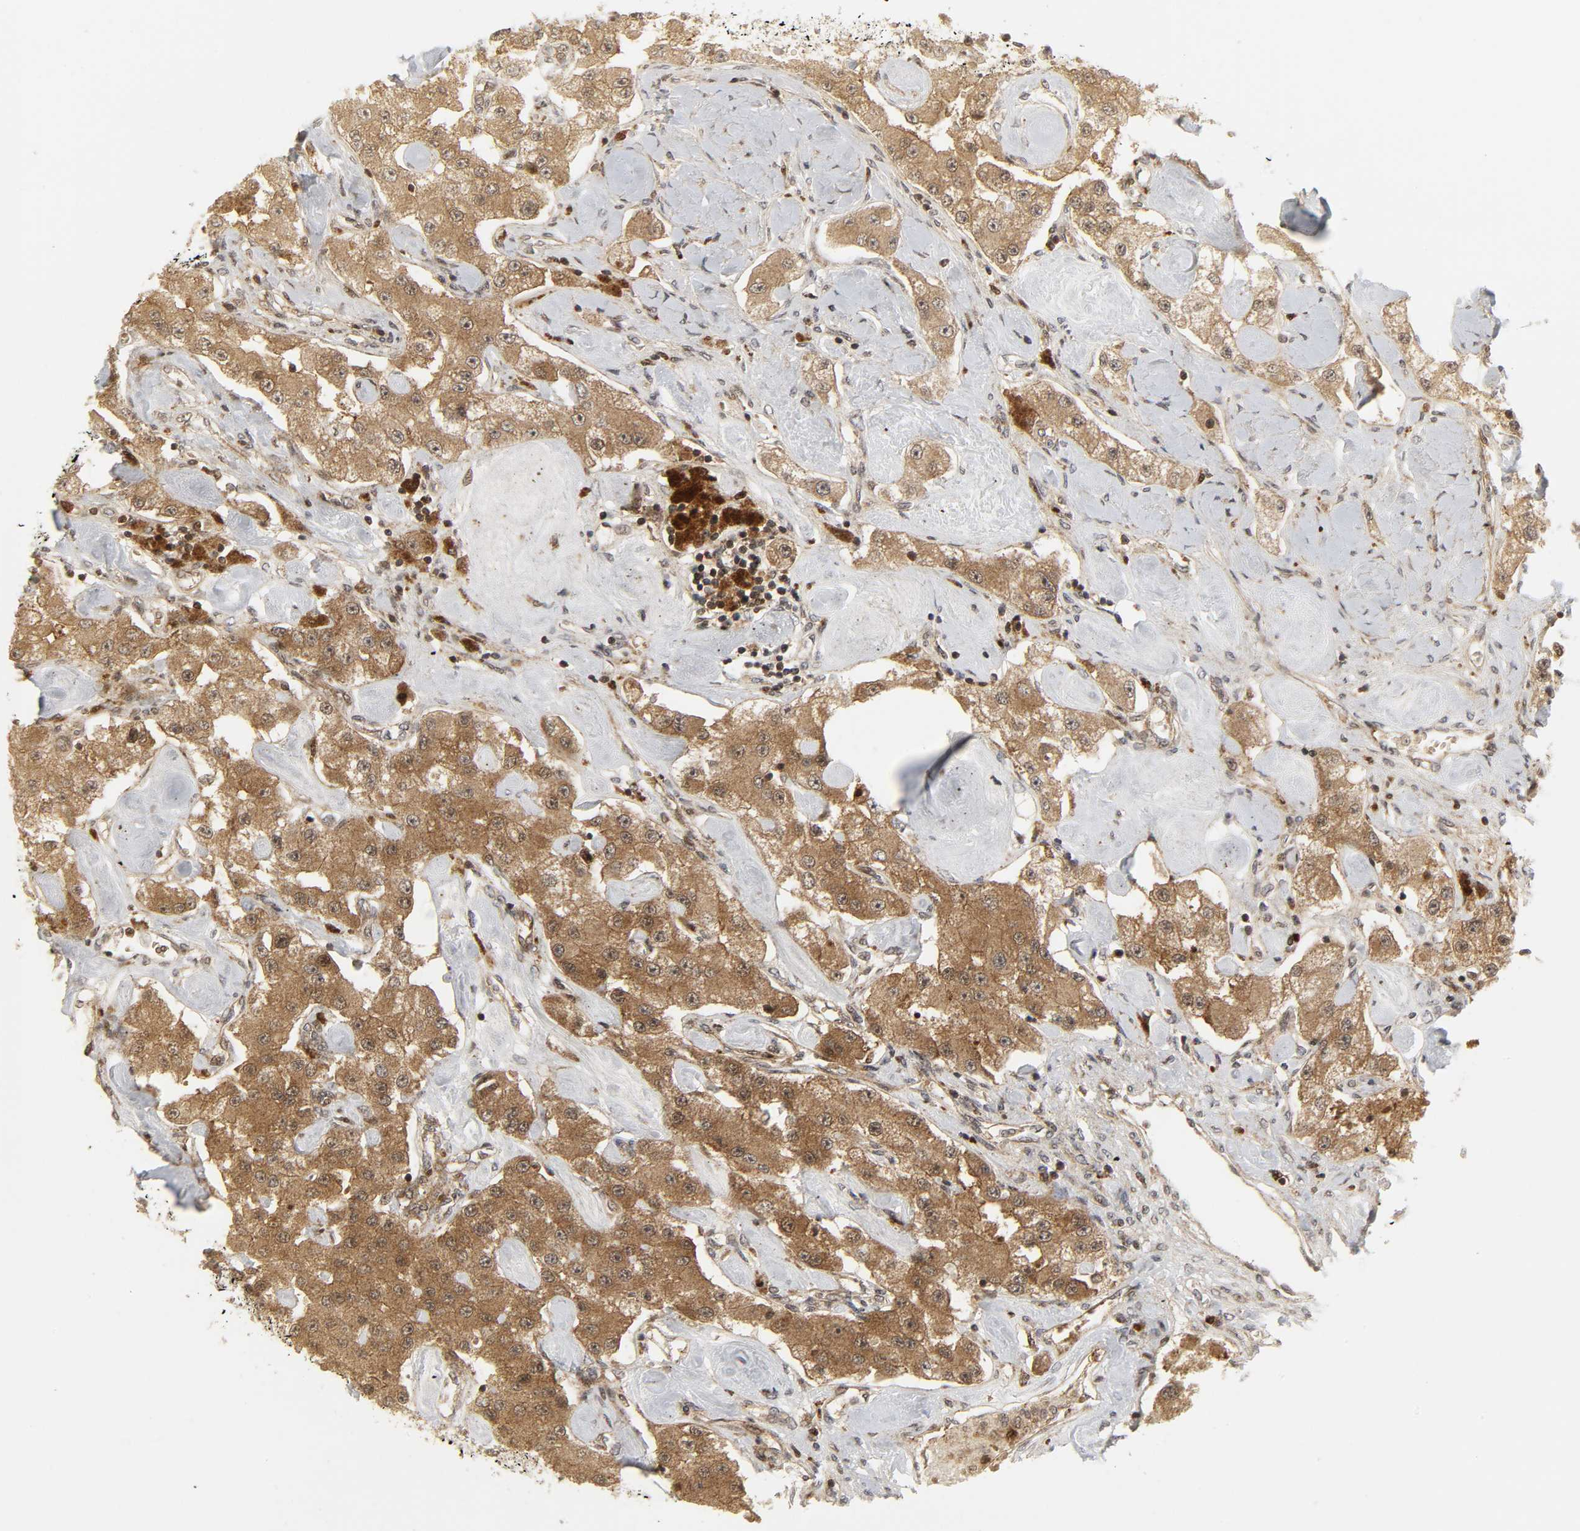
{"staining": {"intensity": "moderate", "quantity": ">75%", "location": "cytoplasmic/membranous"}, "tissue": "carcinoid", "cell_type": "Tumor cells", "image_type": "cancer", "snomed": [{"axis": "morphology", "description": "Carcinoid, malignant, NOS"}, {"axis": "topography", "description": "Pancreas"}], "caption": "The histopathology image reveals staining of carcinoid, revealing moderate cytoplasmic/membranous protein expression (brown color) within tumor cells.", "gene": "CHUK", "patient": {"sex": "male", "age": 41}}